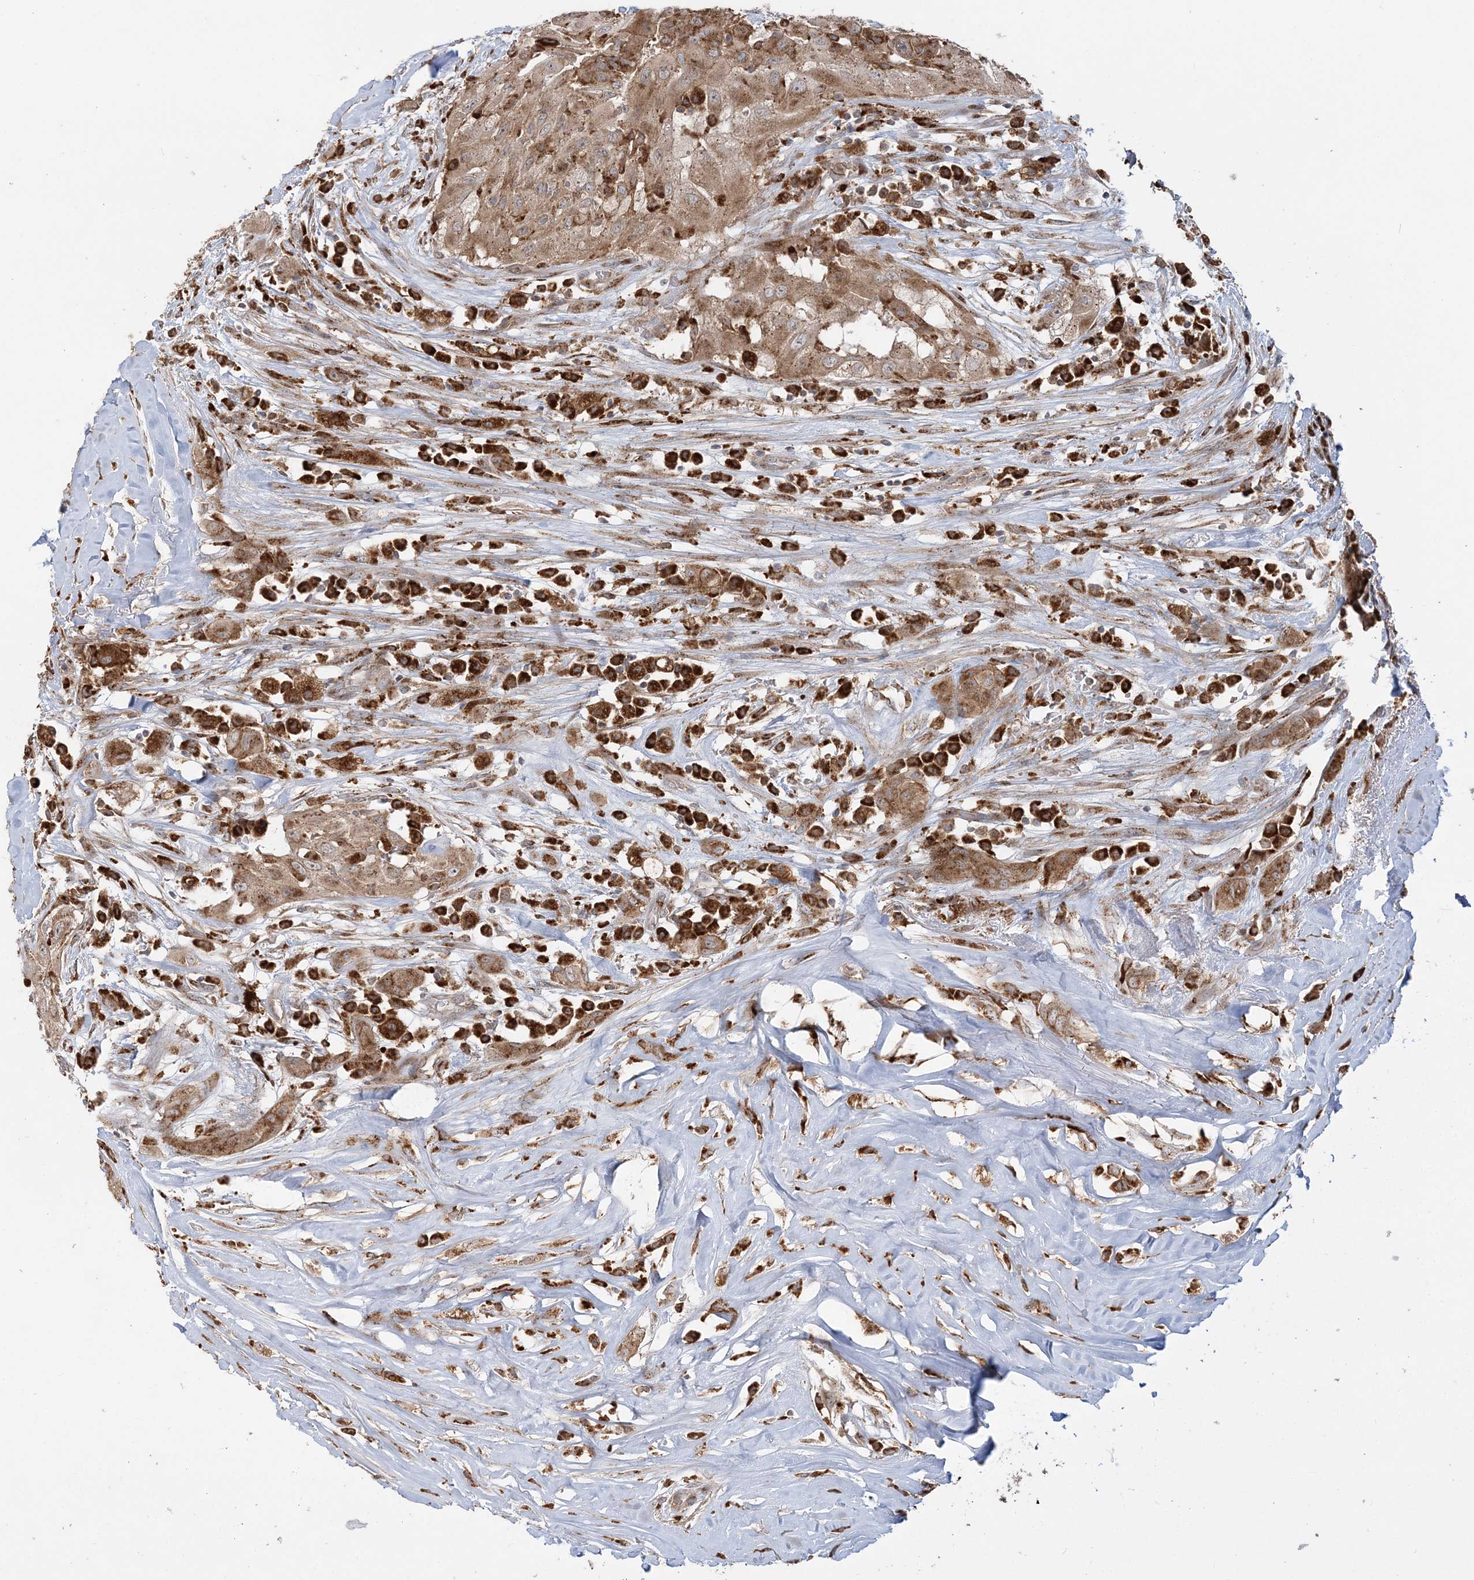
{"staining": {"intensity": "moderate", "quantity": ">75%", "location": "cytoplasmic/membranous"}, "tissue": "thyroid cancer", "cell_type": "Tumor cells", "image_type": "cancer", "snomed": [{"axis": "morphology", "description": "Papillary adenocarcinoma, NOS"}, {"axis": "topography", "description": "Thyroid gland"}], "caption": "Protein staining of thyroid cancer (papillary adenocarcinoma) tissue exhibits moderate cytoplasmic/membranous expression in approximately >75% of tumor cells.", "gene": "ABCC3", "patient": {"sex": "female", "age": 59}}